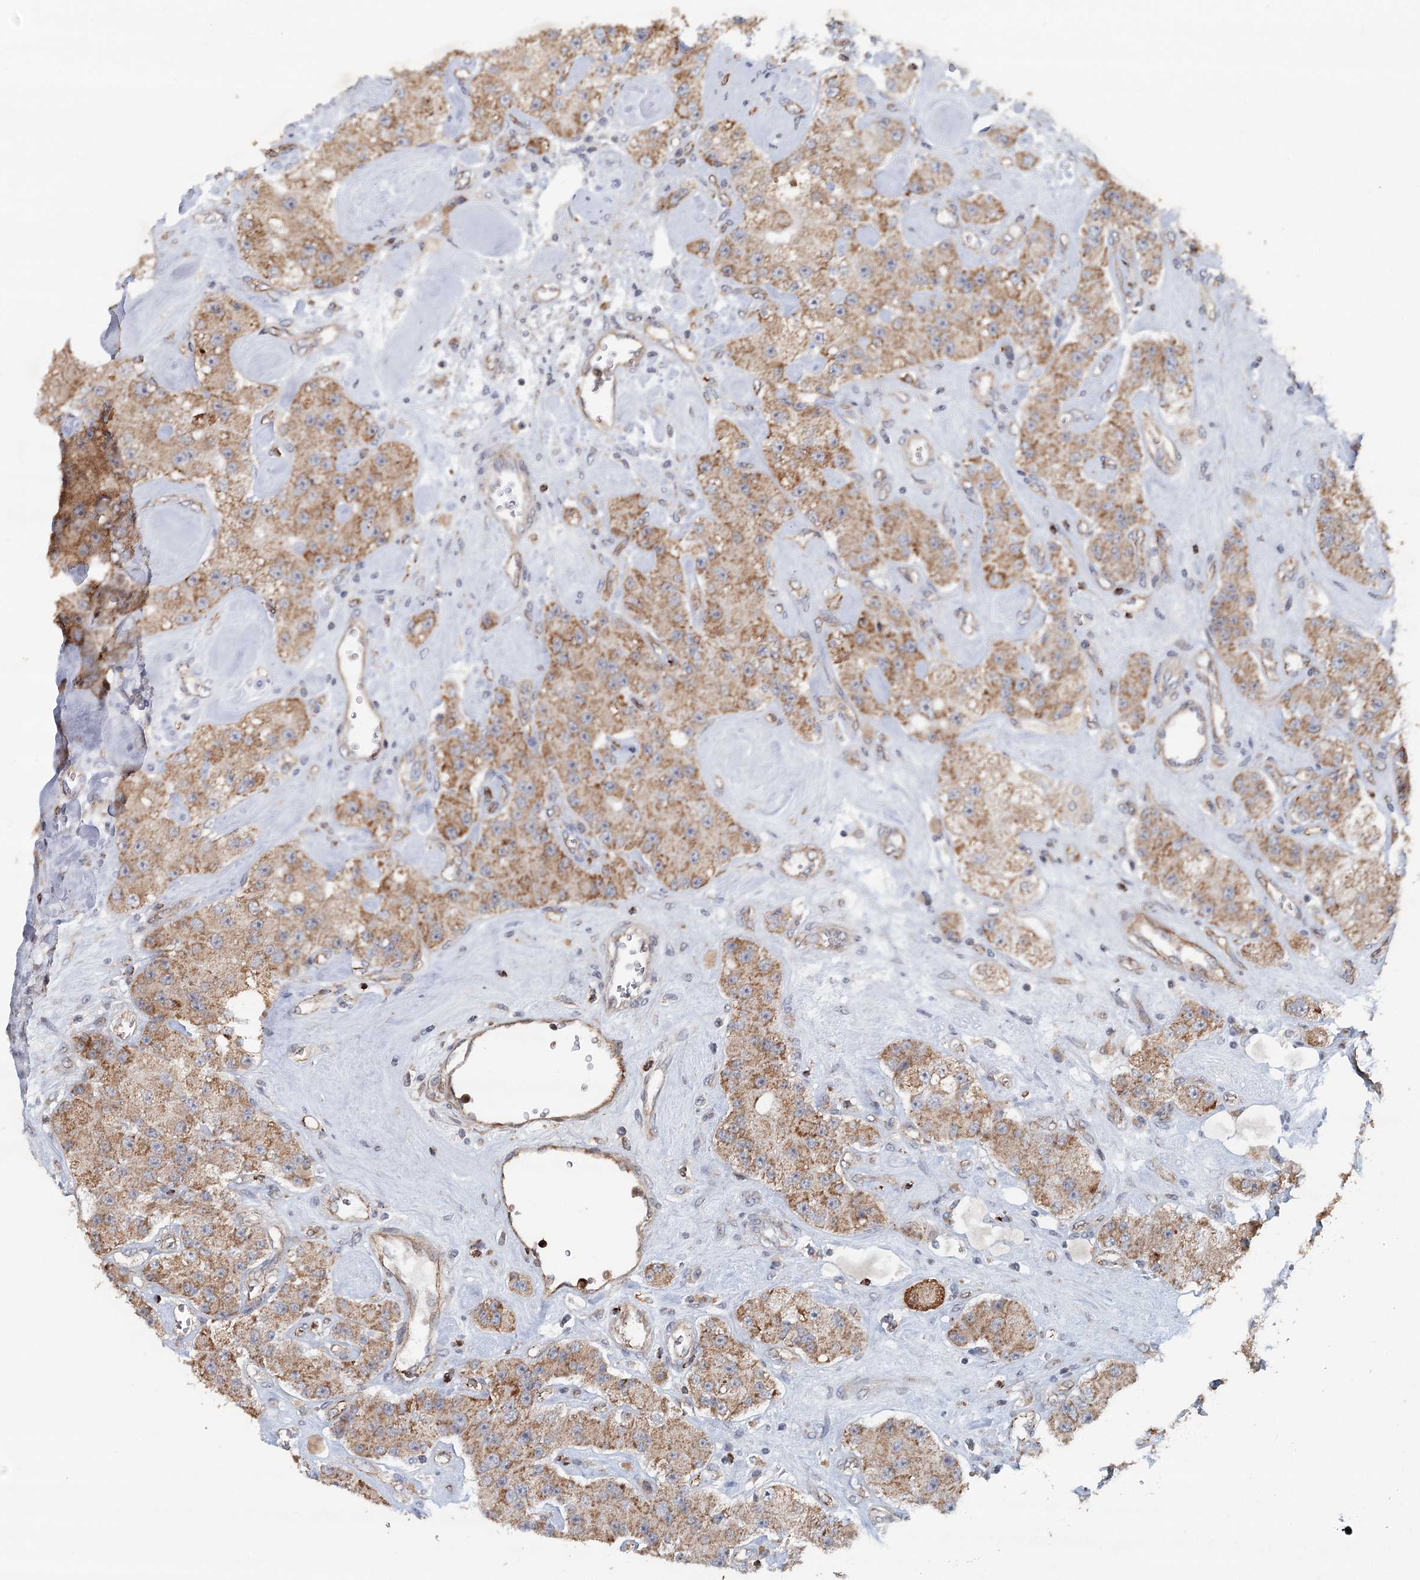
{"staining": {"intensity": "moderate", "quantity": ">75%", "location": "cytoplasmic/membranous"}, "tissue": "carcinoid", "cell_type": "Tumor cells", "image_type": "cancer", "snomed": [{"axis": "morphology", "description": "Carcinoid, malignant, NOS"}, {"axis": "topography", "description": "Pancreas"}], "caption": "Human carcinoid (malignant) stained with a brown dye displays moderate cytoplasmic/membranous positive staining in approximately >75% of tumor cells.", "gene": "RNF111", "patient": {"sex": "male", "age": 41}}